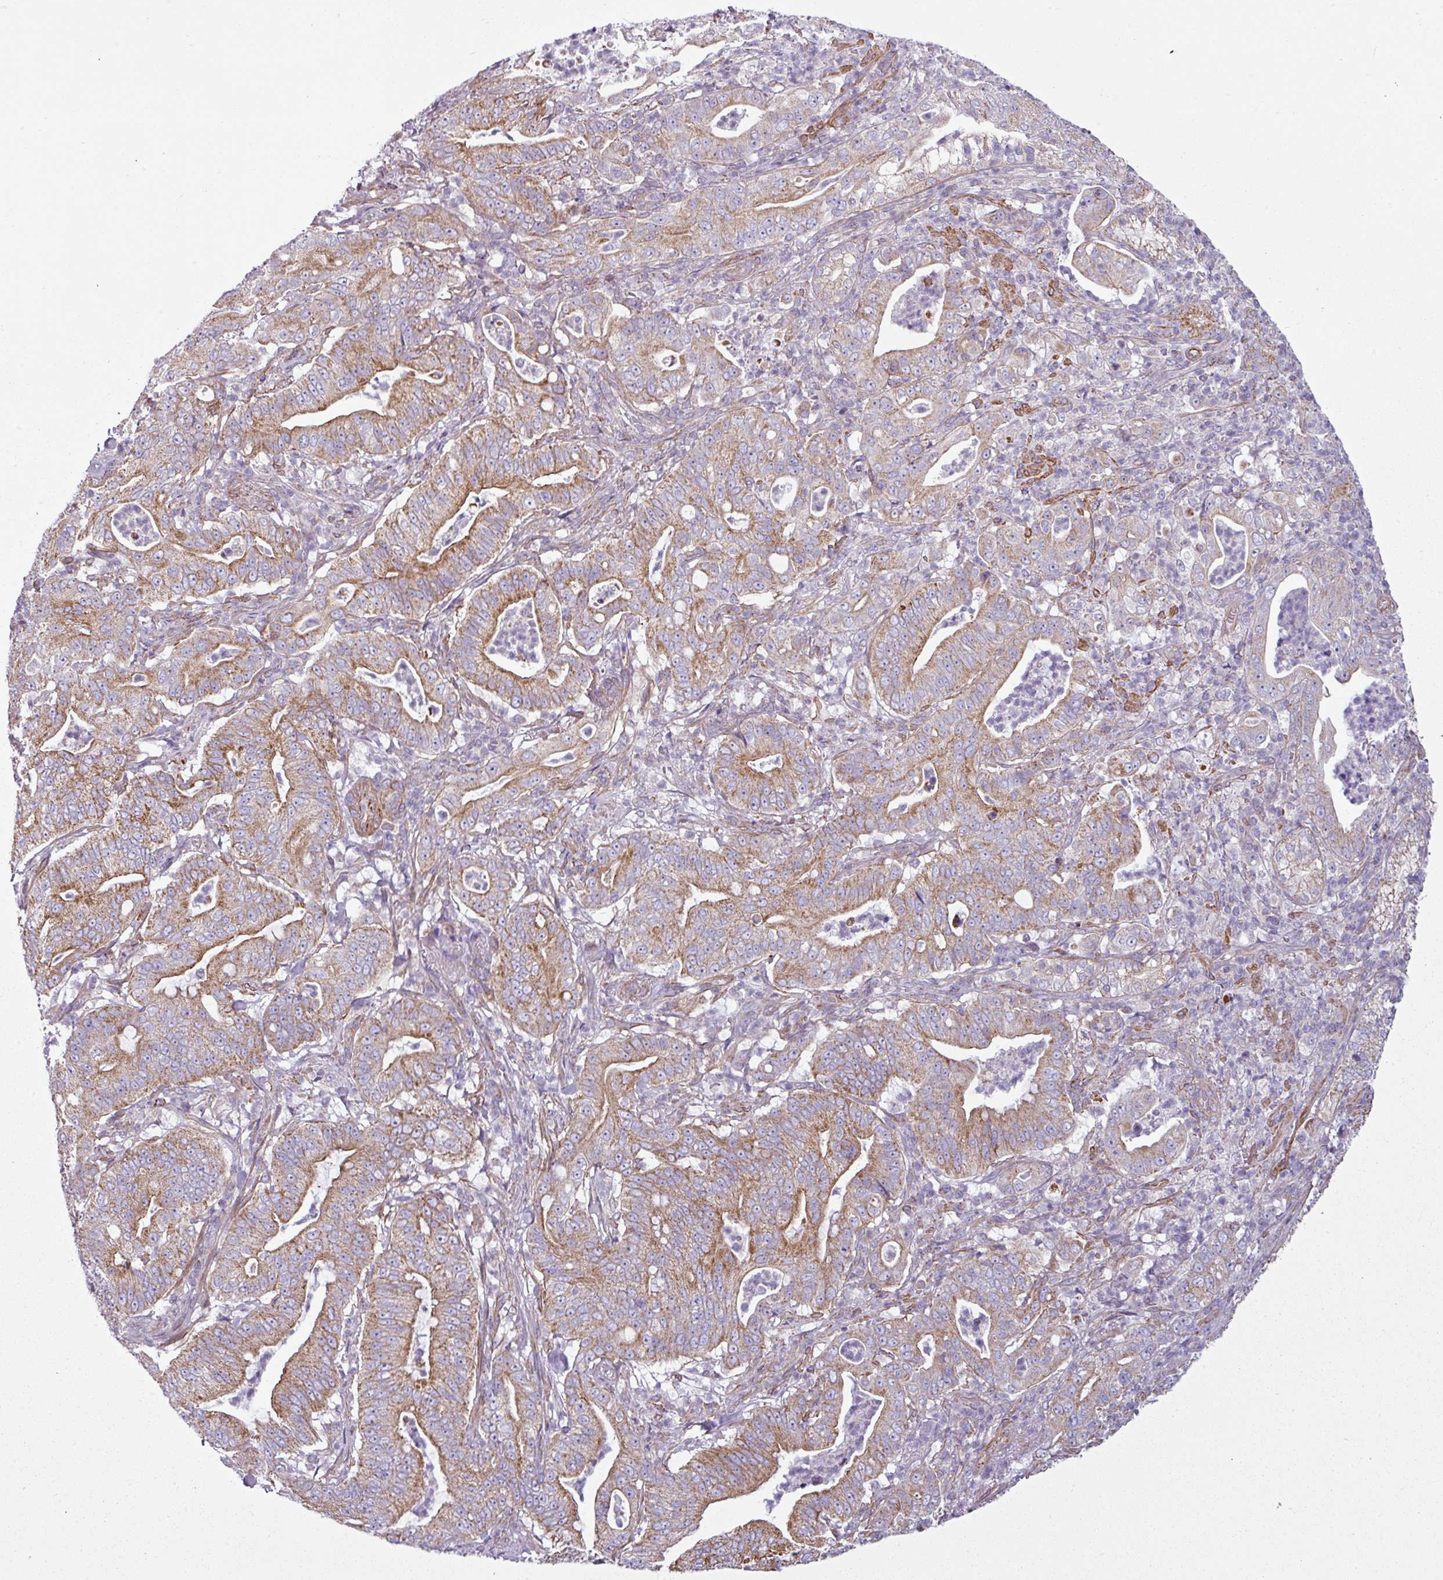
{"staining": {"intensity": "moderate", "quantity": ">75%", "location": "cytoplasmic/membranous"}, "tissue": "pancreatic cancer", "cell_type": "Tumor cells", "image_type": "cancer", "snomed": [{"axis": "morphology", "description": "Adenocarcinoma, NOS"}, {"axis": "topography", "description": "Pancreas"}], "caption": "Protein positivity by IHC exhibits moderate cytoplasmic/membranous expression in approximately >75% of tumor cells in pancreatic adenocarcinoma. (DAB IHC, brown staining for protein, blue staining for nuclei).", "gene": "BTN2A2", "patient": {"sex": "male", "age": 71}}